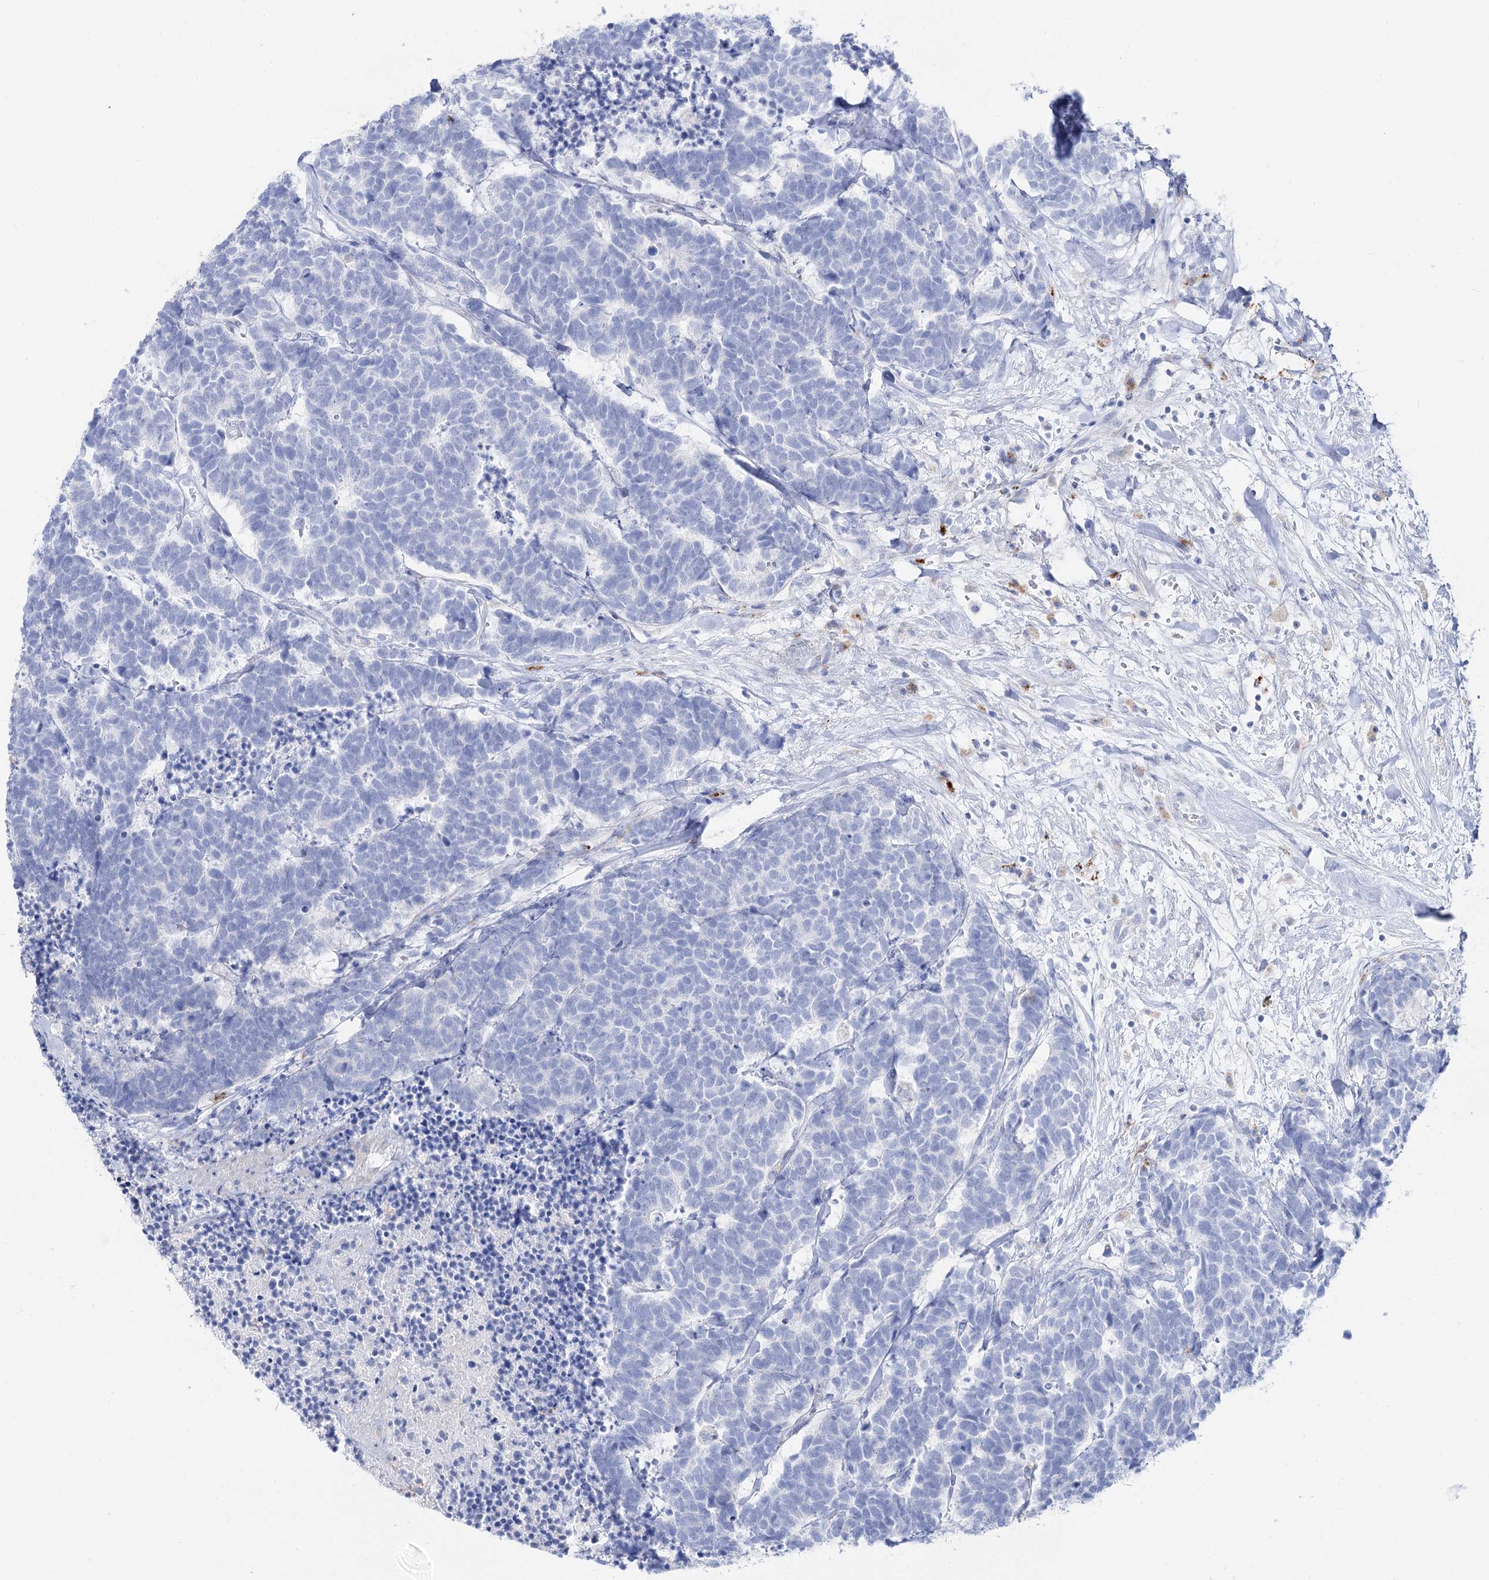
{"staining": {"intensity": "negative", "quantity": "none", "location": "none"}, "tissue": "carcinoid", "cell_type": "Tumor cells", "image_type": "cancer", "snomed": [{"axis": "morphology", "description": "Carcinoma, NOS"}, {"axis": "morphology", "description": "Carcinoid, malignant, NOS"}, {"axis": "topography", "description": "Urinary bladder"}], "caption": "Tumor cells are negative for protein expression in human carcinoid.", "gene": "SLC3A1", "patient": {"sex": "male", "age": 57}}